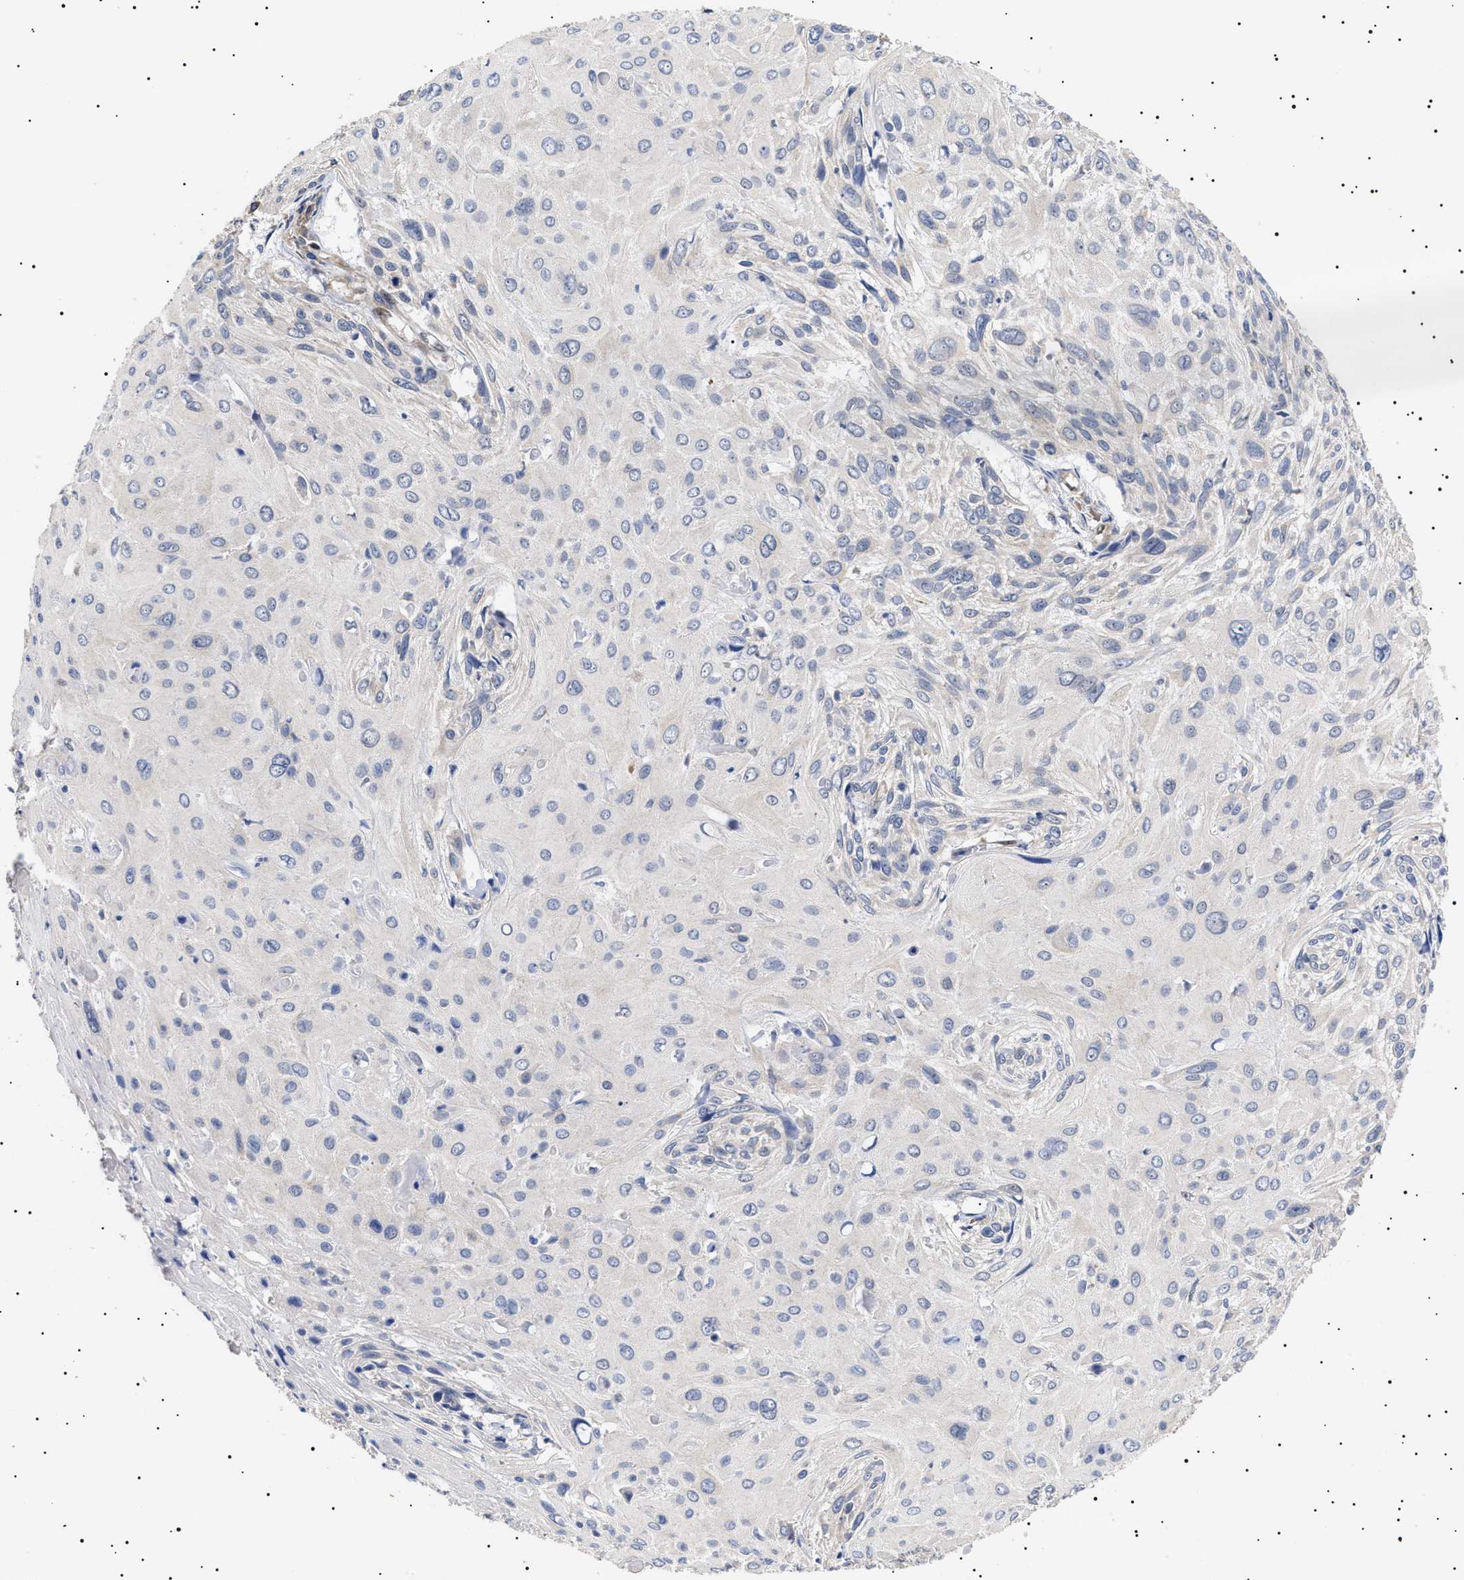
{"staining": {"intensity": "negative", "quantity": "none", "location": "none"}, "tissue": "cervical cancer", "cell_type": "Tumor cells", "image_type": "cancer", "snomed": [{"axis": "morphology", "description": "Squamous cell carcinoma, NOS"}, {"axis": "topography", "description": "Cervix"}], "caption": "Cervical cancer (squamous cell carcinoma) was stained to show a protein in brown. There is no significant expression in tumor cells.", "gene": "KRBA1", "patient": {"sex": "female", "age": 51}}